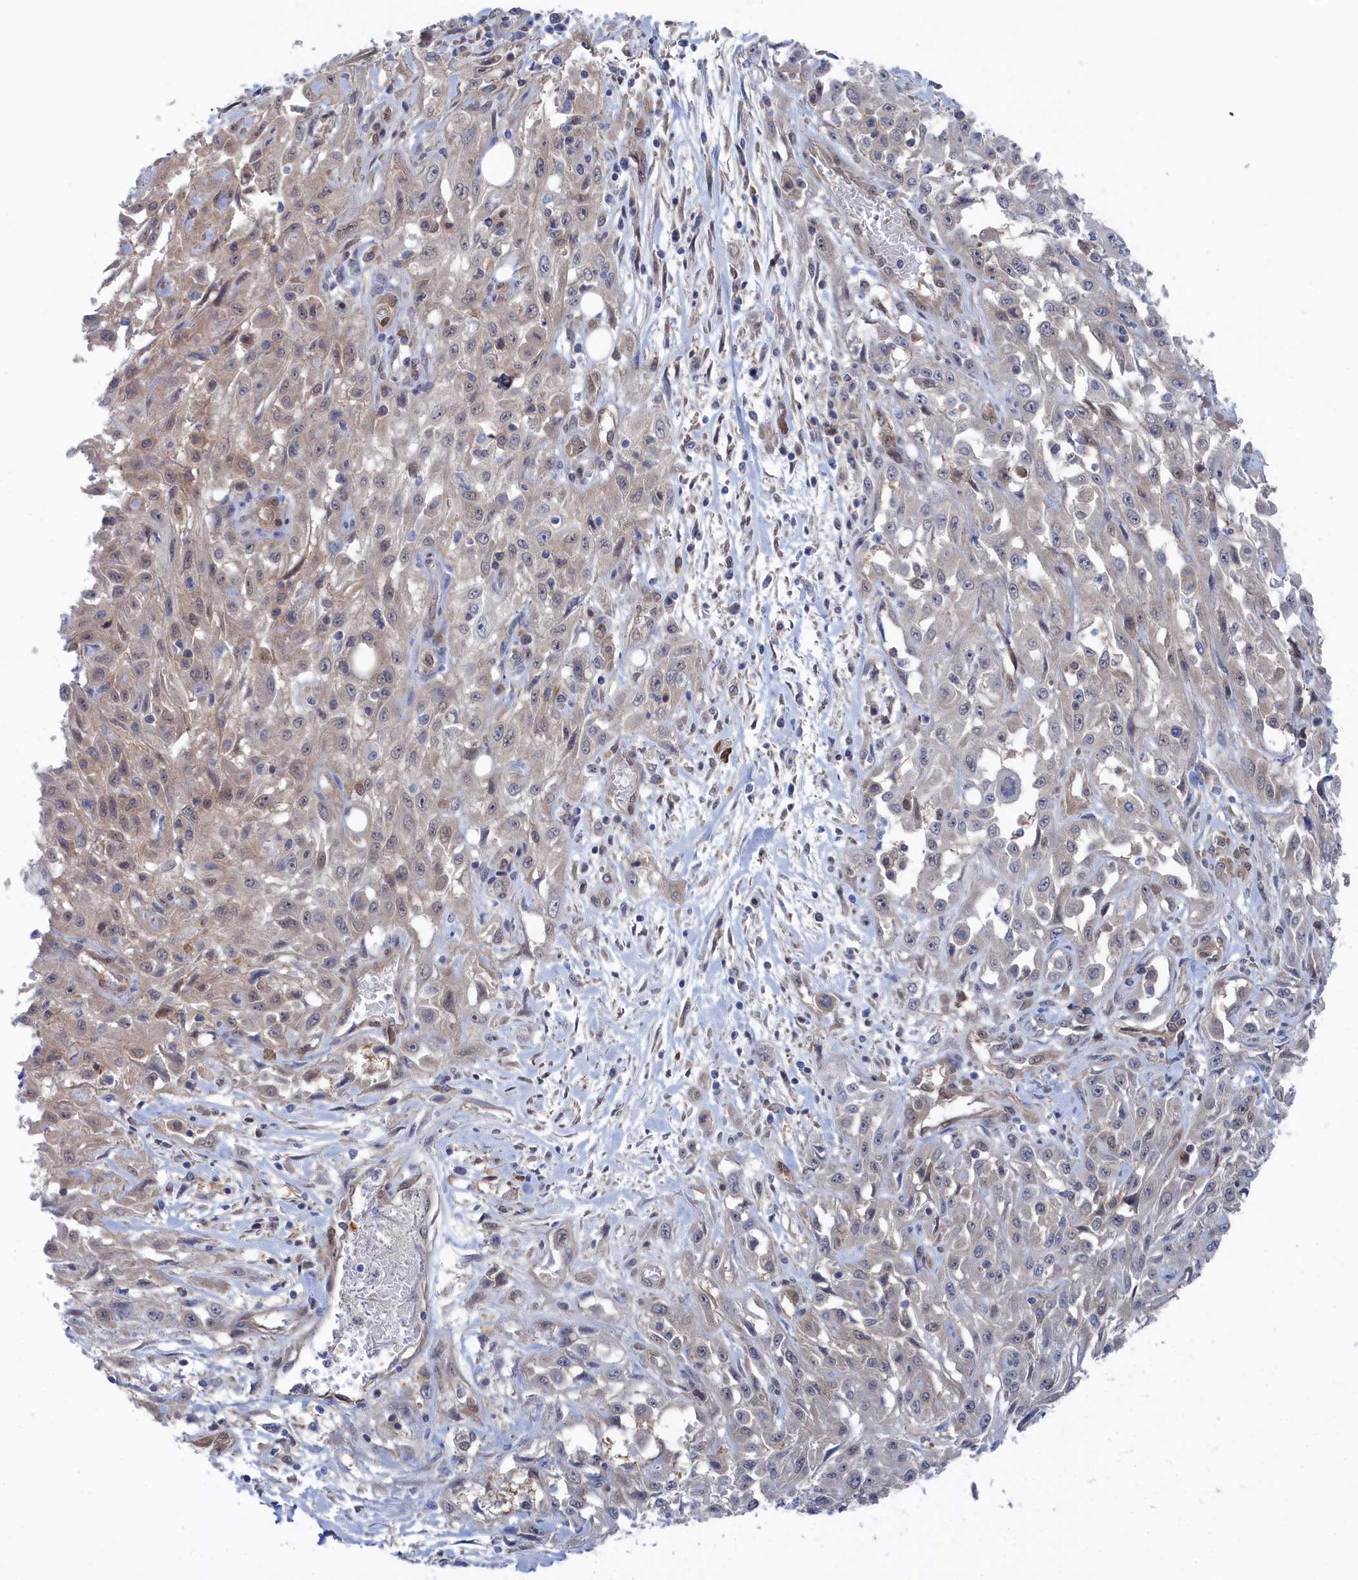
{"staining": {"intensity": "negative", "quantity": "none", "location": "none"}, "tissue": "skin cancer", "cell_type": "Tumor cells", "image_type": "cancer", "snomed": [{"axis": "morphology", "description": "Squamous cell carcinoma, NOS"}, {"axis": "morphology", "description": "Squamous cell carcinoma, metastatic, NOS"}, {"axis": "topography", "description": "Skin"}, {"axis": "topography", "description": "Lymph node"}], "caption": "This photomicrograph is of squamous cell carcinoma (skin) stained with IHC to label a protein in brown with the nuclei are counter-stained blue. There is no expression in tumor cells.", "gene": "IRGQ", "patient": {"sex": "male", "age": 75}}